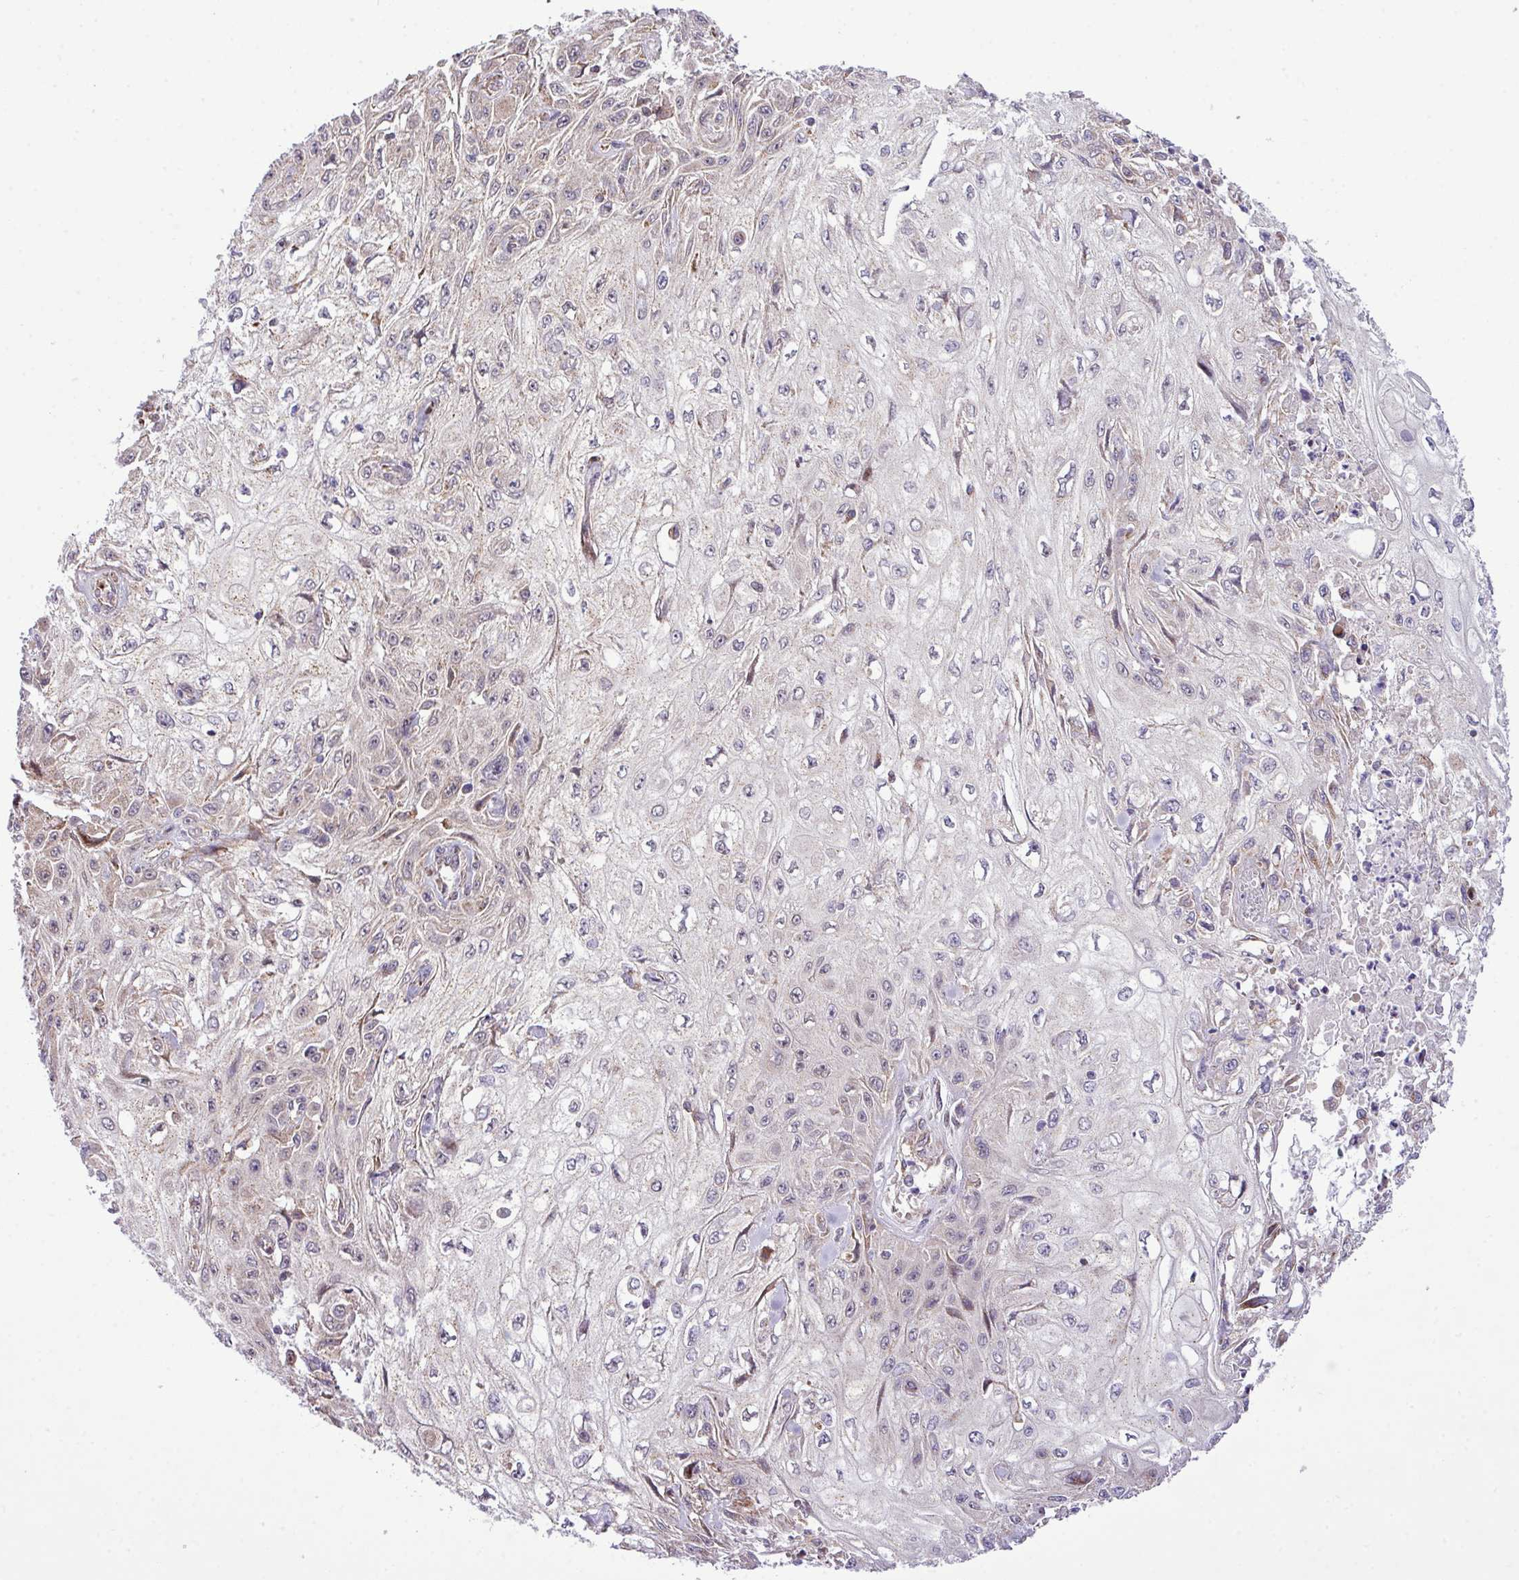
{"staining": {"intensity": "negative", "quantity": "none", "location": "none"}, "tissue": "skin cancer", "cell_type": "Tumor cells", "image_type": "cancer", "snomed": [{"axis": "morphology", "description": "Squamous cell carcinoma, NOS"}, {"axis": "morphology", "description": "Squamous cell carcinoma, metastatic, NOS"}, {"axis": "topography", "description": "Skin"}, {"axis": "topography", "description": "Lymph node"}], "caption": "Immunohistochemistry of squamous cell carcinoma (skin) displays no positivity in tumor cells.", "gene": "B3GNT9", "patient": {"sex": "male", "age": 75}}